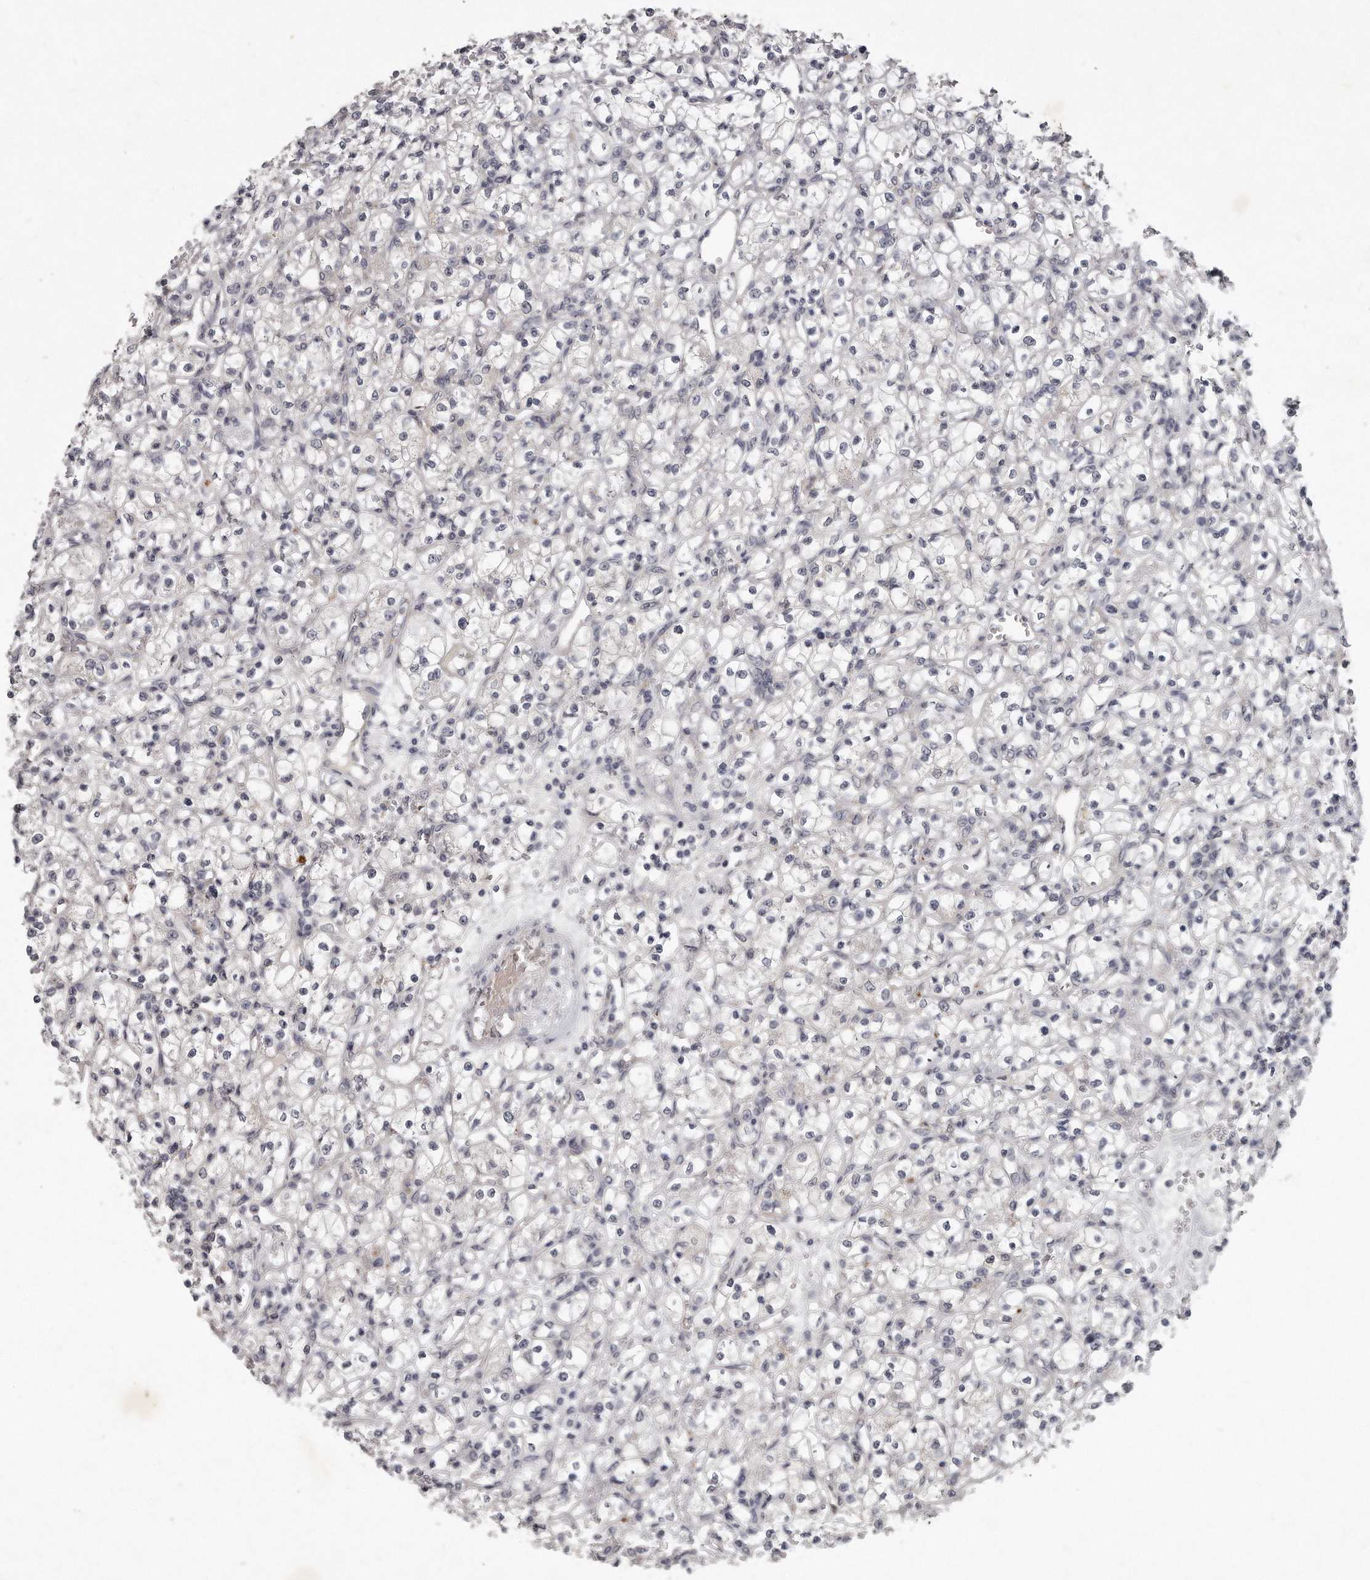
{"staining": {"intensity": "negative", "quantity": "none", "location": "none"}, "tissue": "renal cancer", "cell_type": "Tumor cells", "image_type": "cancer", "snomed": [{"axis": "morphology", "description": "Adenocarcinoma, NOS"}, {"axis": "topography", "description": "Kidney"}], "caption": "Adenocarcinoma (renal) was stained to show a protein in brown. There is no significant staining in tumor cells.", "gene": "GGCT", "patient": {"sex": "female", "age": 59}}